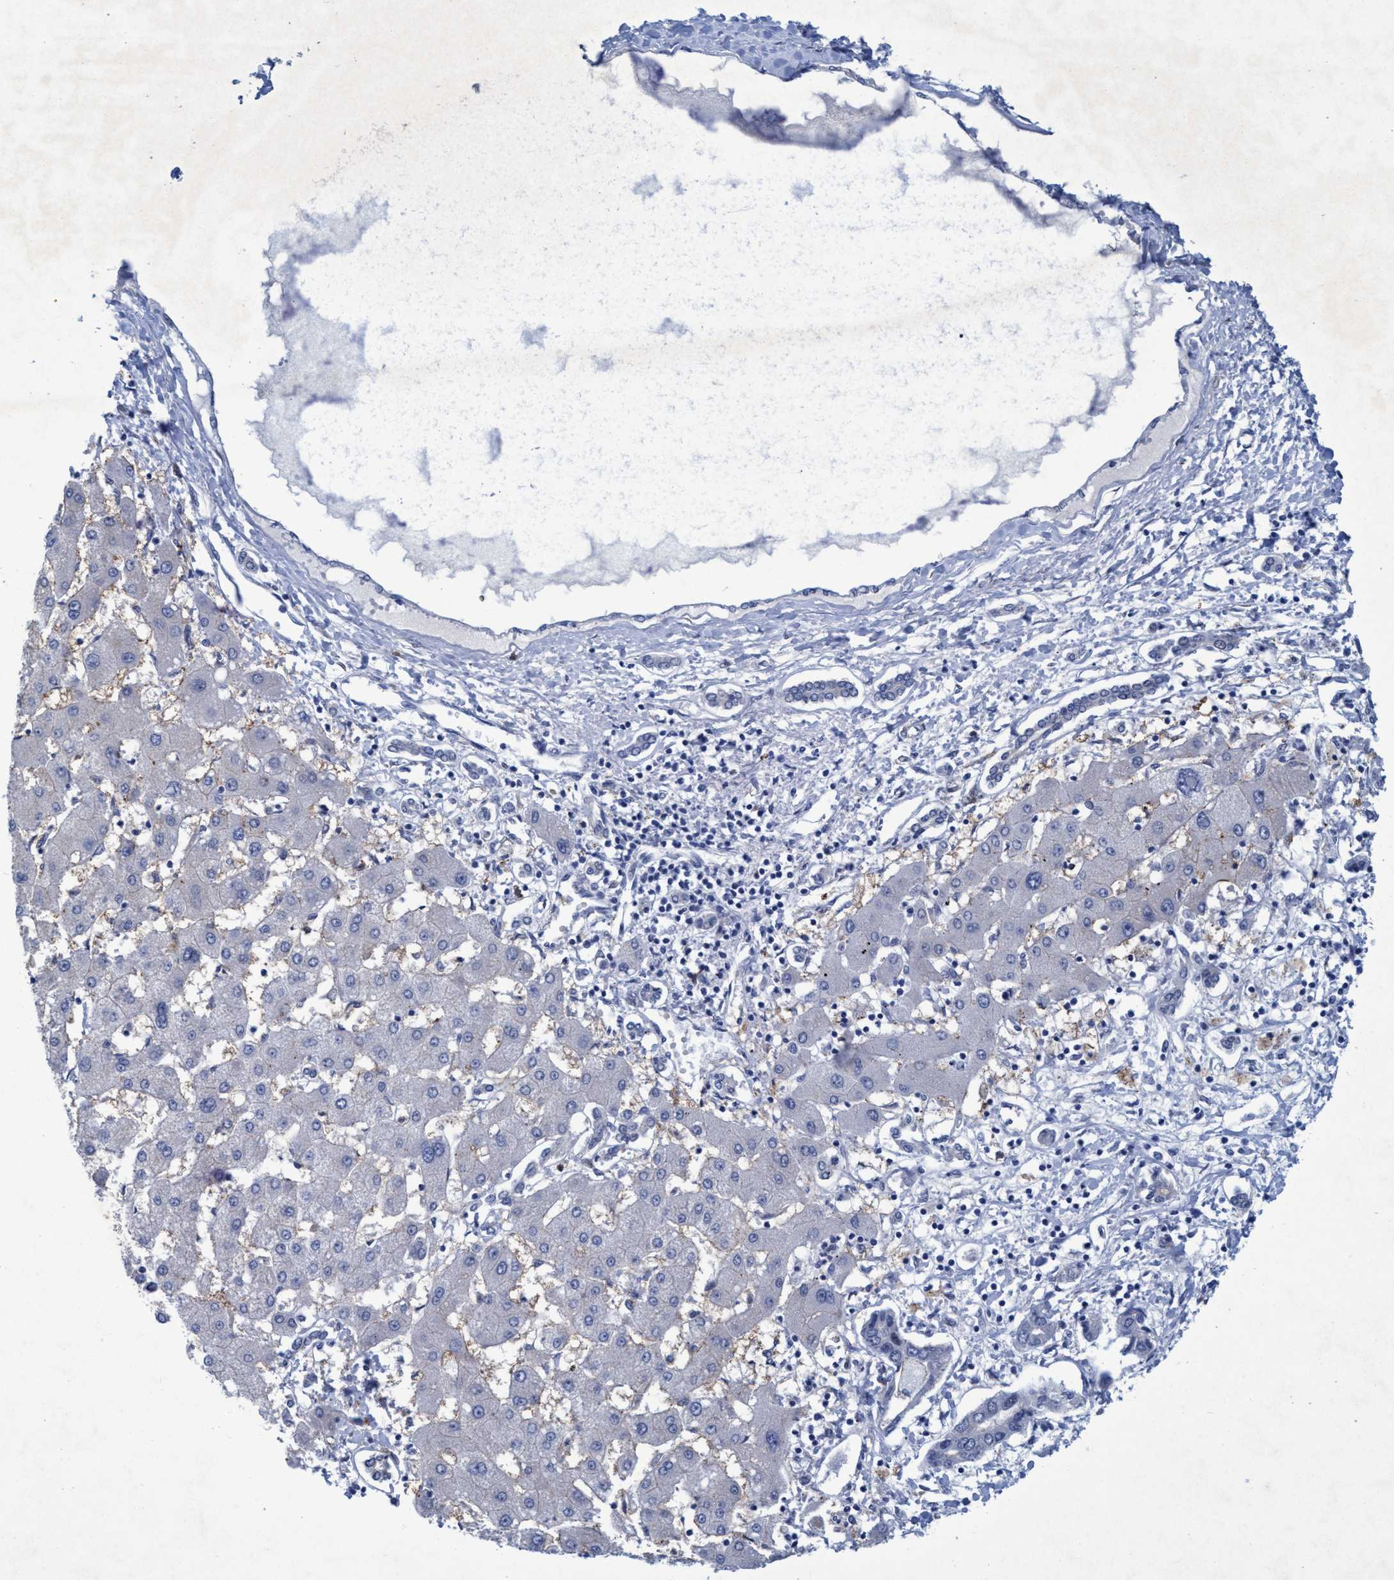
{"staining": {"intensity": "negative", "quantity": "none", "location": "none"}, "tissue": "liver cancer", "cell_type": "Tumor cells", "image_type": "cancer", "snomed": [{"axis": "morphology", "description": "Cholangiocarcinoma"}, {"axis": "topography", "description": "Liver"}], "caption": "An image of liver cholangiocarcinoma stained for a protein shows no brown staining in tumor cells. Brightfield microscopy of IHC stained with DAB (3,3'-diaminobenzidine) (brown) and hematoxylin (blue), captured at high magnification.", "gene": "SLC43A2", "patient": {"sex": "male", "age": 59}}